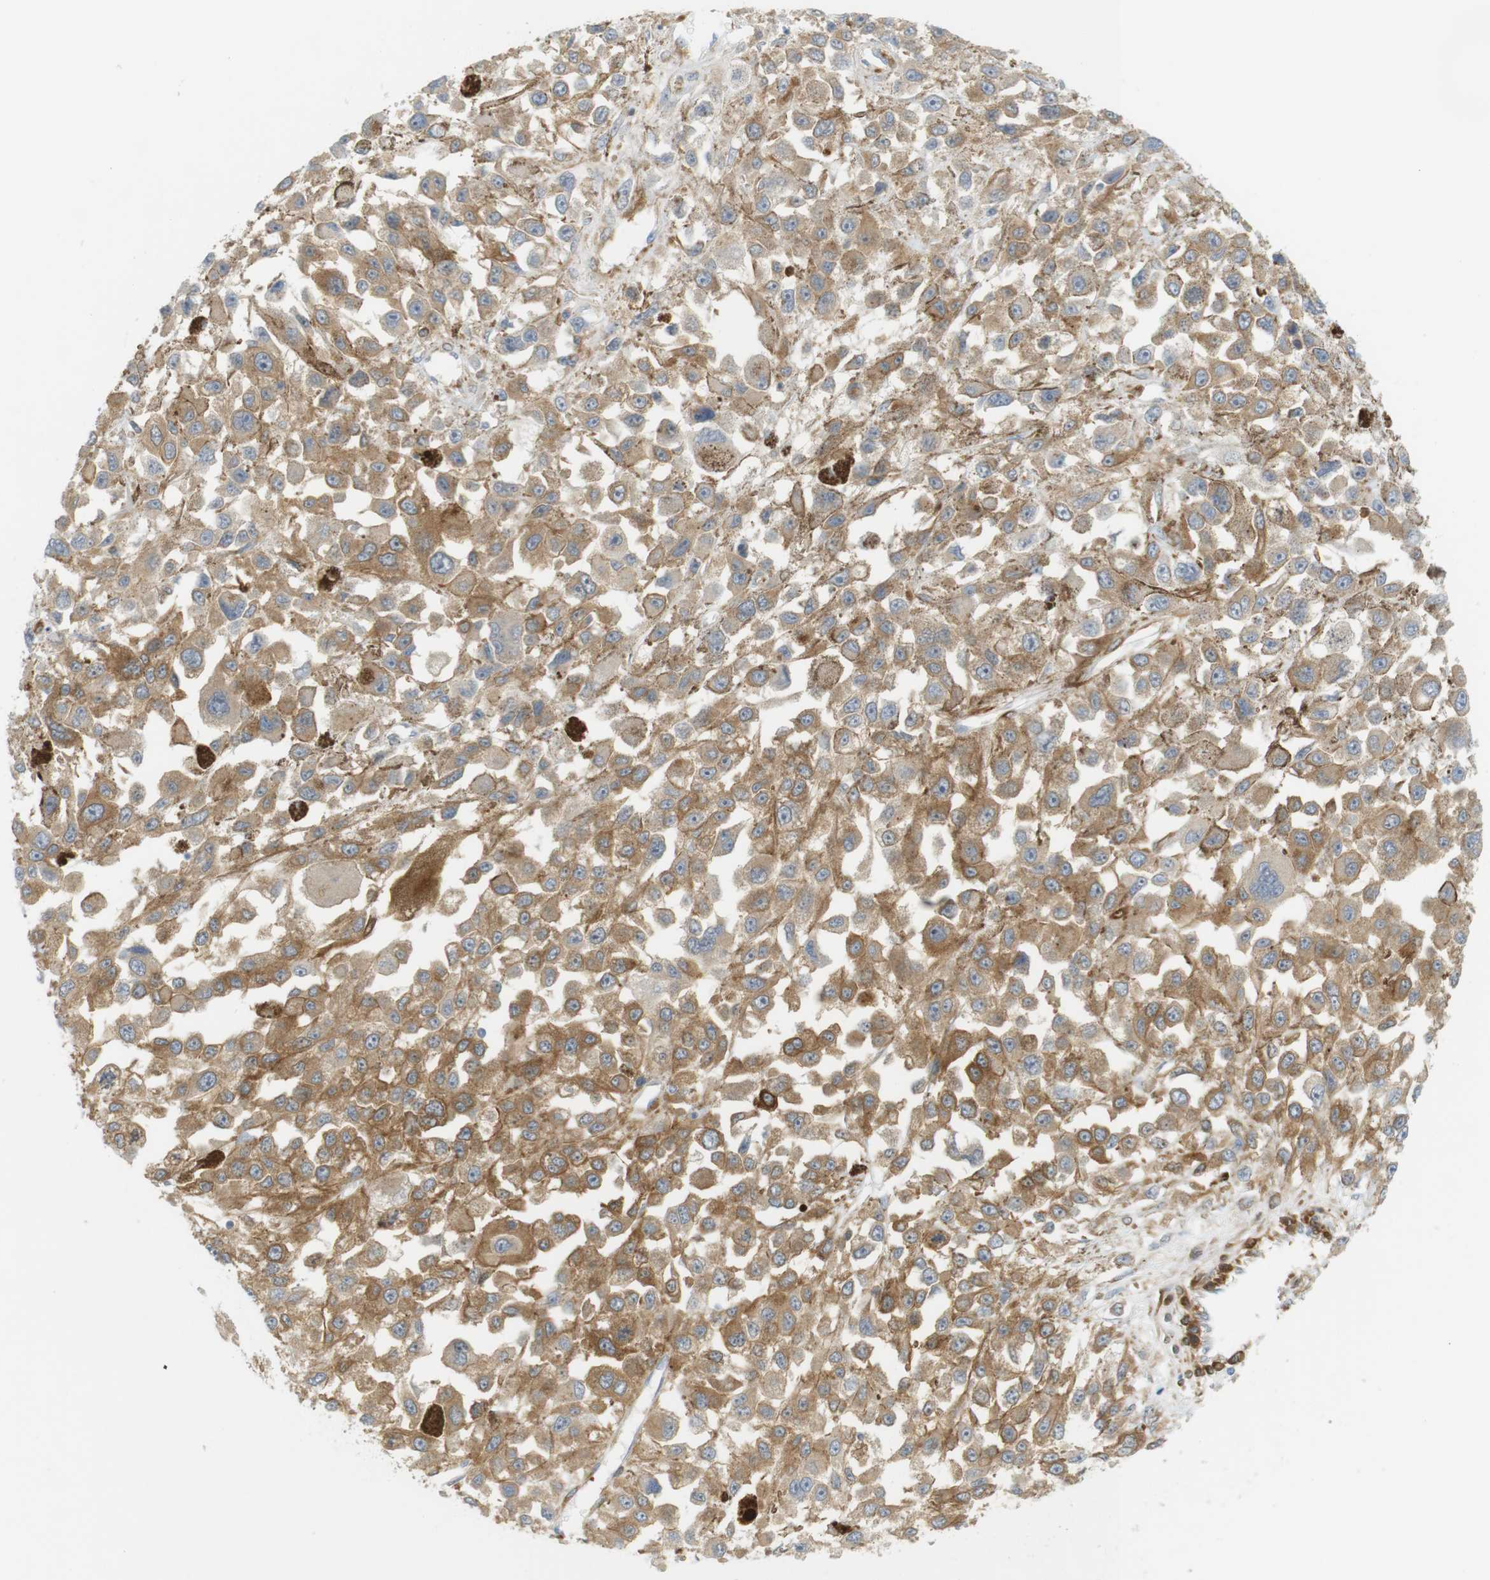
{"staining": {"intensity": "moderate", "quantity": ">75%", "location": "cytoplasmic/membranous"}, "tissue": "melanoma", "cell_type": "Tumor cells", "image_type": "cancer", "snomed": [{"axis": "morphology", "description": "Malignant melanoma, Metastatic site"}, {"axis": "topography", "description": "Lymph node"}], "caption": "Human malignant melanoma (metastatic site) stained with a brown dye reveals moderate cytoplasmic/membranous positive positivity in about >75% of tumor cells.", "gene": "PDE3A", "patient": {"sex": "male", "age": 59}}